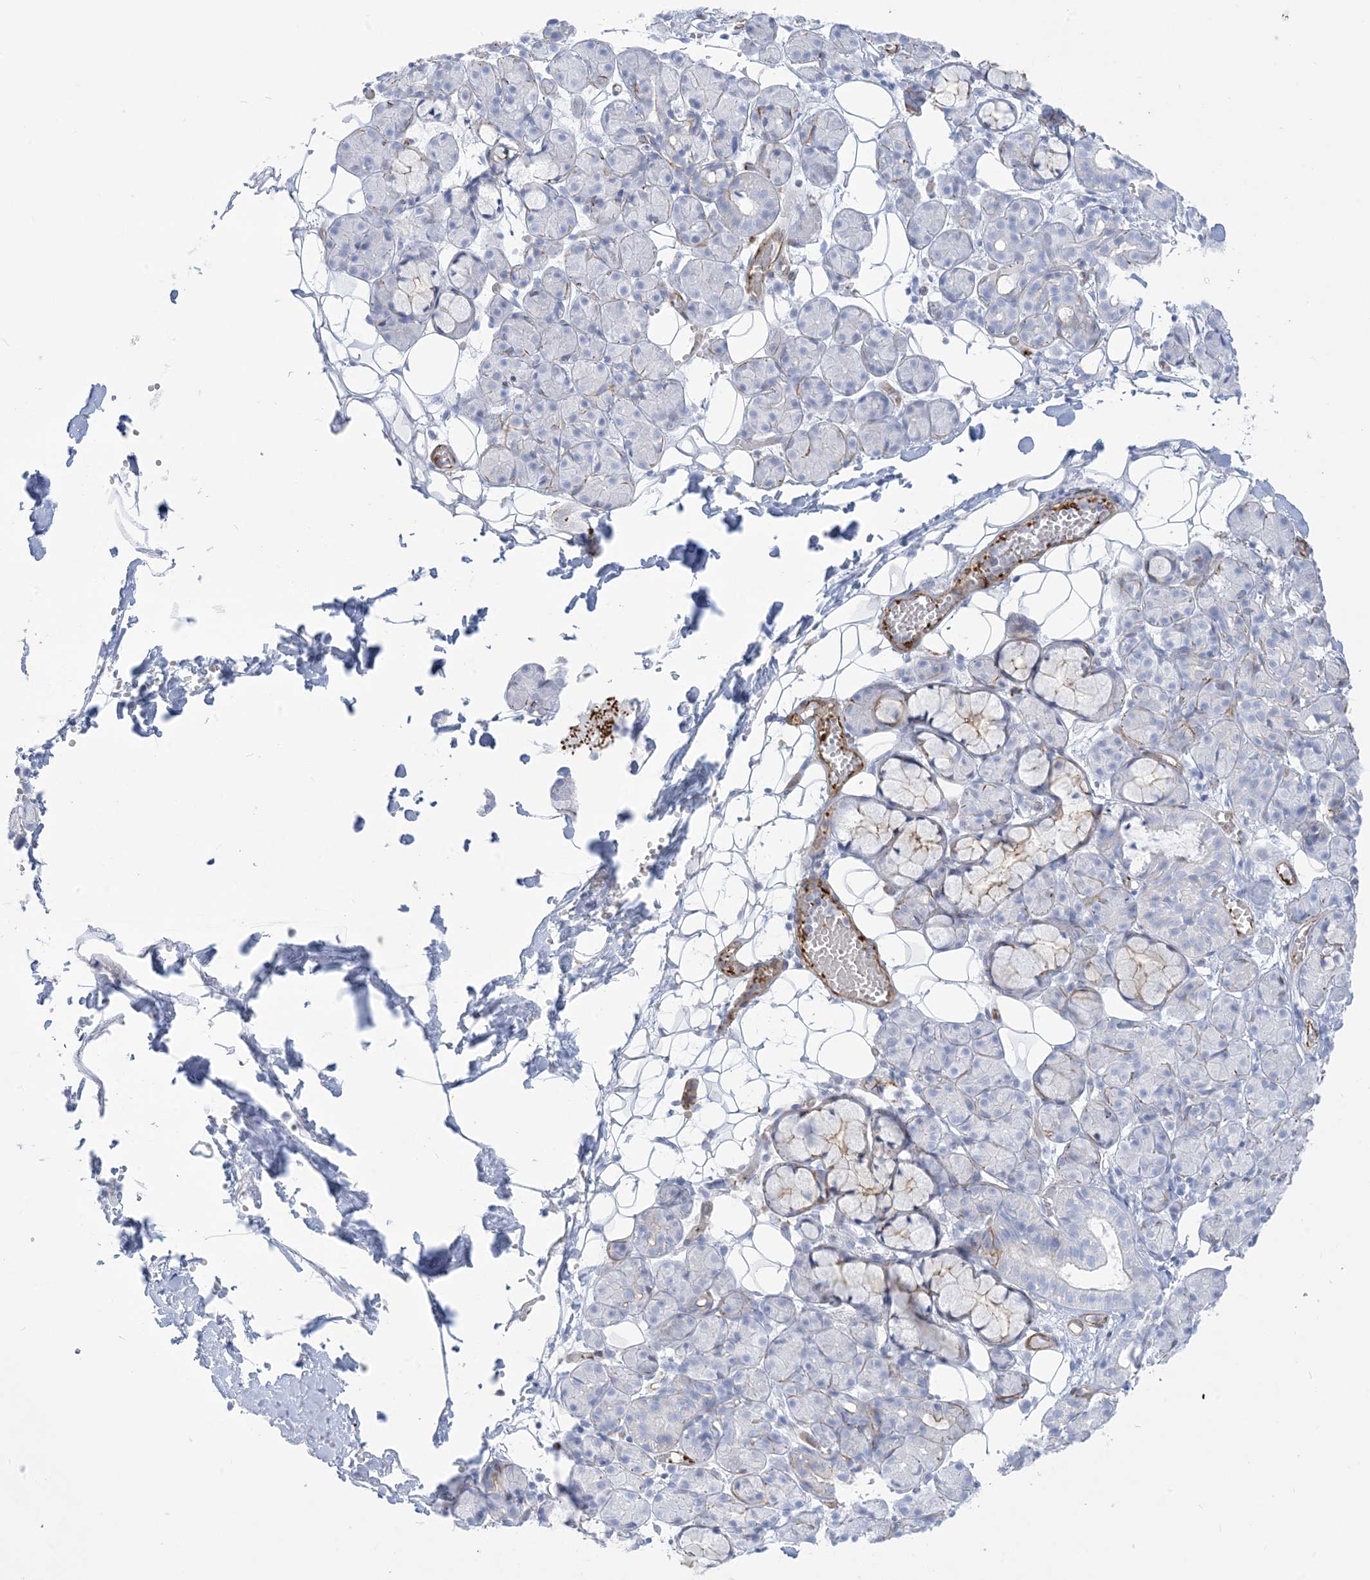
{"staining": {"intensity": "negative", "quantity": "none", "location": "none"}, "tissue": "salivary gland", "cell_type": "Glandular cells", "image_type": "normal", "snomed": [{"axis": "morphology", "description": "Normal tissue, NOS"}, {"axis": "topography", "description": "Salivary gland"}], "caption": "An IHC image of benign salivary gland is shown. There is no staining in glandular cells of salivary gland. (Stains: DAB (3,3'-diaminobenzidine) immunohistochemistry (IHC) with hematoxylin counter stain, Microscopy: brightfield microscopy at high magnification).", "gene": "B3GNT7", "patient": {"sex": "male", "age": 63}}